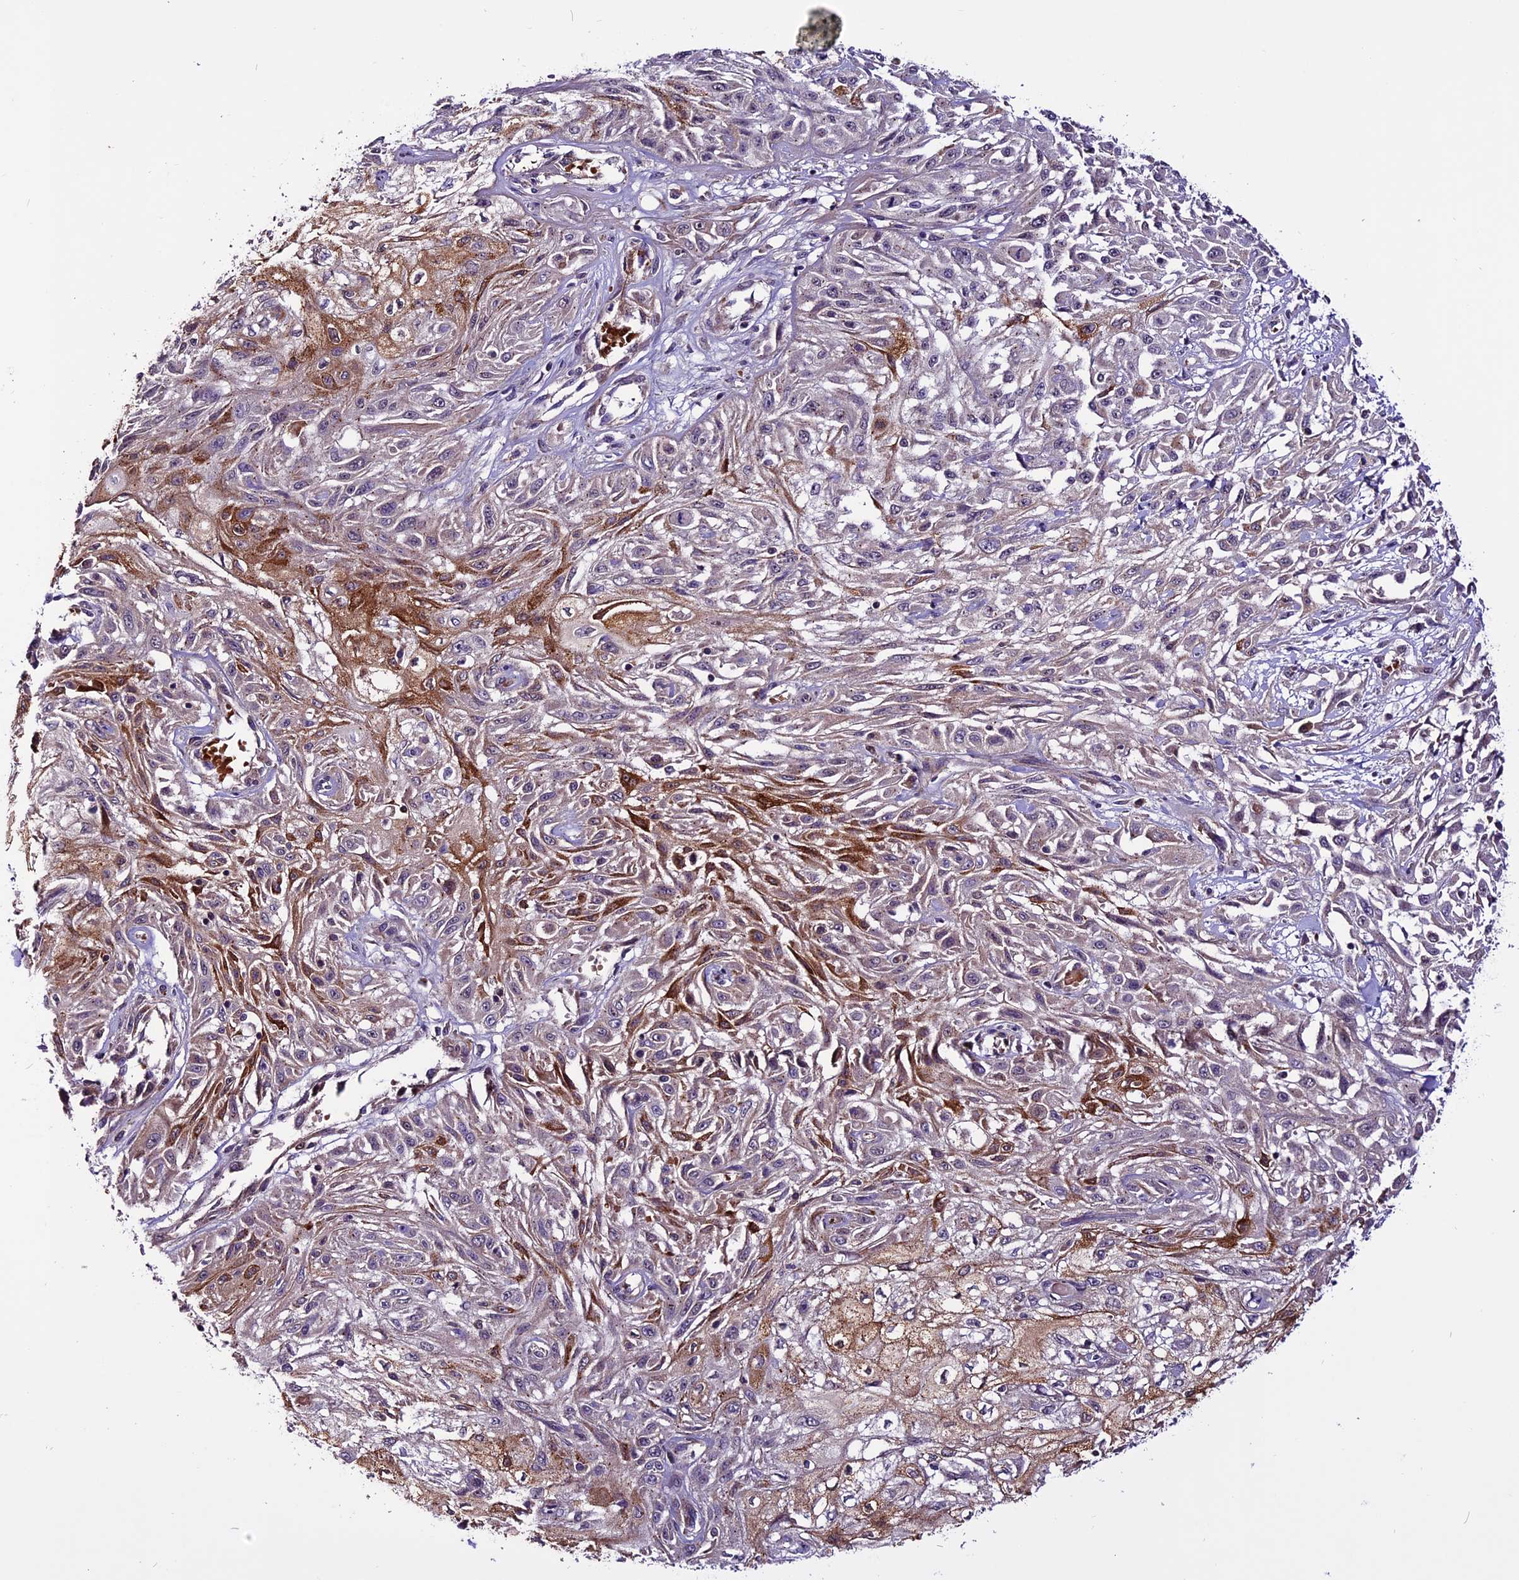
{"staining": {"intensity": "moderate", "quantity": "25%-75%", "location": "cytoplasmic/membranous"}, "tissue": "skin cancer", "cell_type": "Tumor cells", "image_type": "cancer", "snomed": [{"axis": "morphology", "description": "Squamous cell carcinoma, NOS"}, {"axis": "morphology", "description": "Squamous cell carcinoma, metastatic, NOS"}, {"axis": "topography", "description": "Skin"}, {"axis": "topography", "description": "Lymph node"}], "caption": "A histopathology image of skin cancer stained for a protein reveals moderate cytoplasmic/membranous brown staining in tumor cells.", "gene": "RINL", "patient": {"sex": "male", "age": 75}}